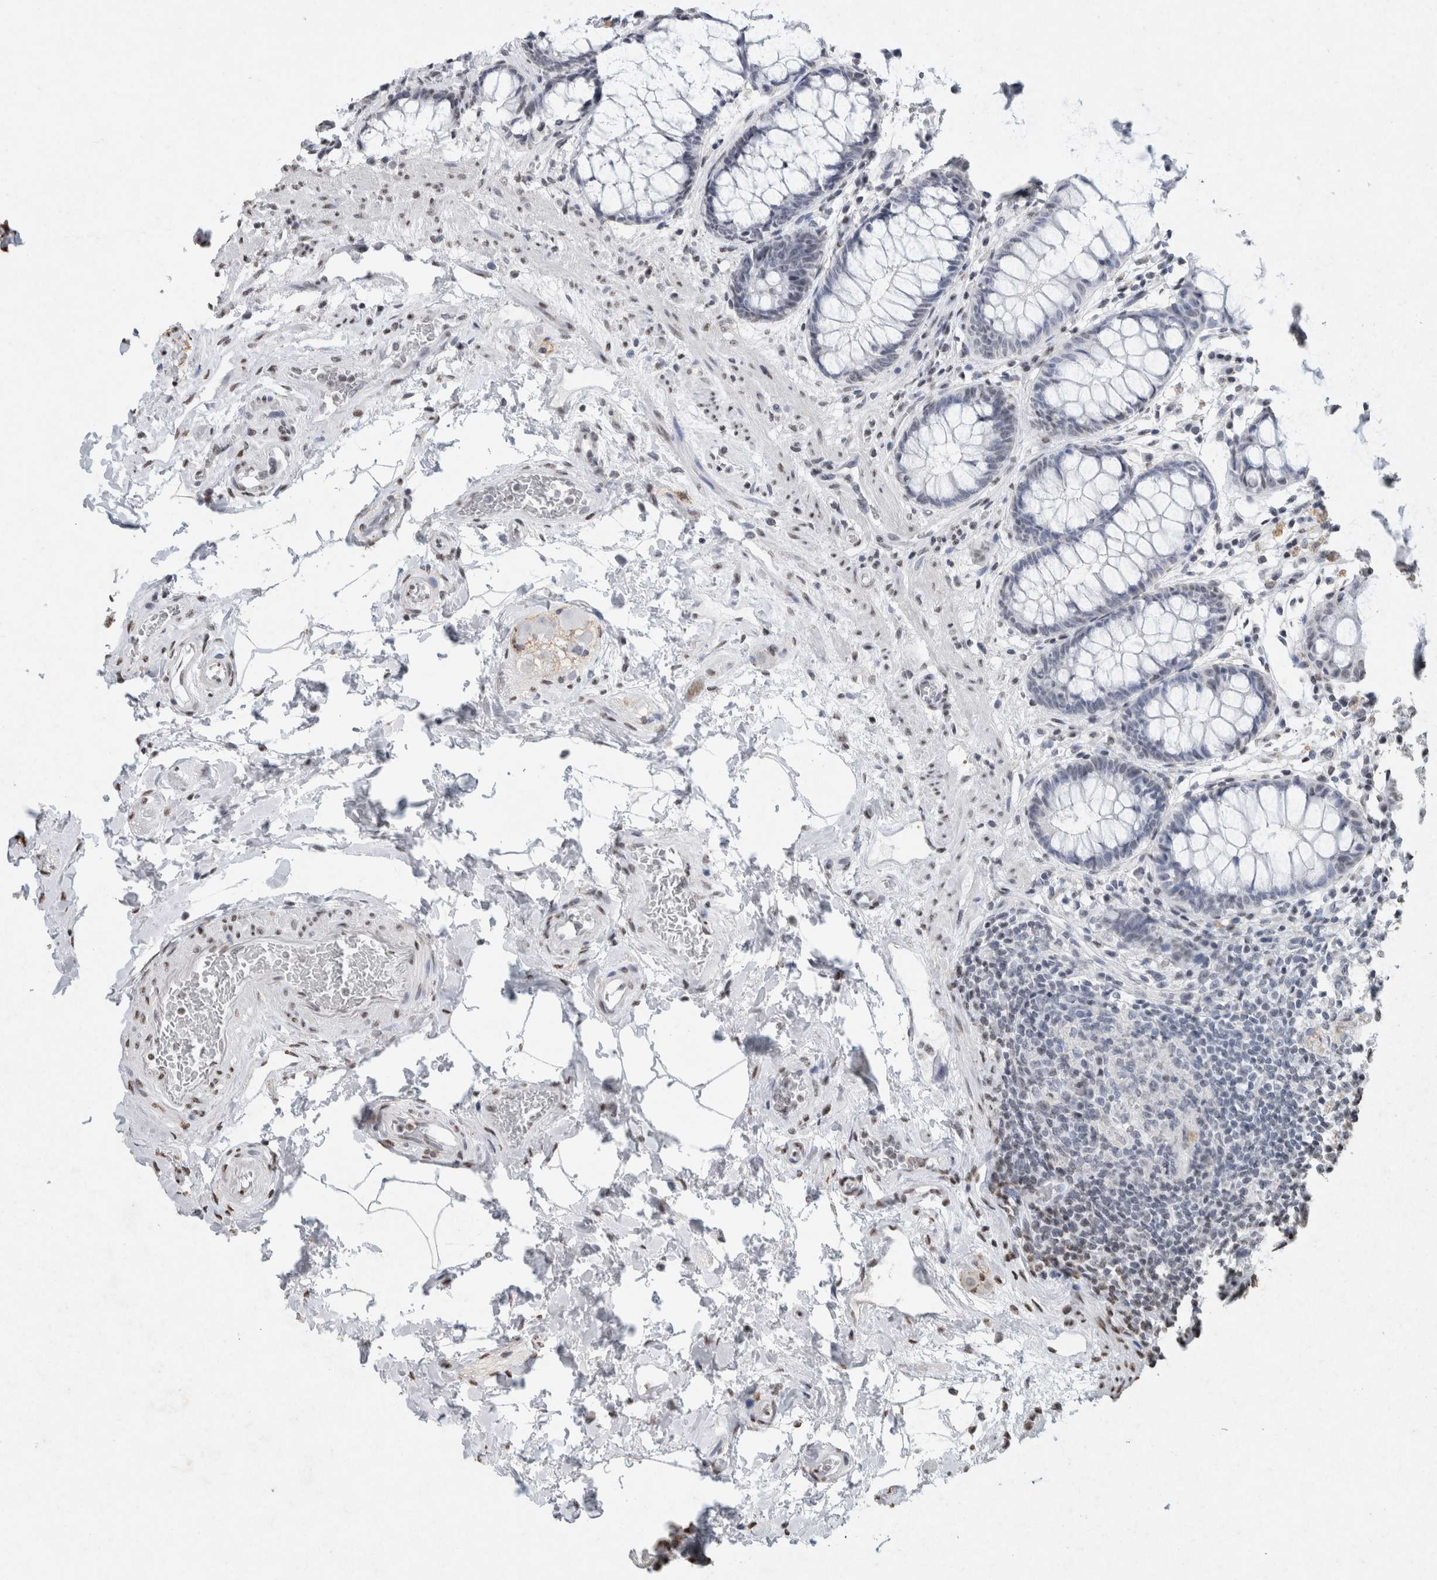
{"staining": {"intensity": "weak", "quantity": "<25%", "location": "nuclear"}, "tissue": "rectum", "cell_type": "Glandular cells", "image_type": "normal", "snomed": [{"axis": "morphology", "description": "Normal tissue, NOS"}, {"axis": "topography", "description": "Rectum"}], "caption": "Immunohistochemical staining of unremarkable human rectum demonstrates no significant staining in glandular cells.", "gene": "CNTN1", "patient": {"sex": "male", "age": 64}}